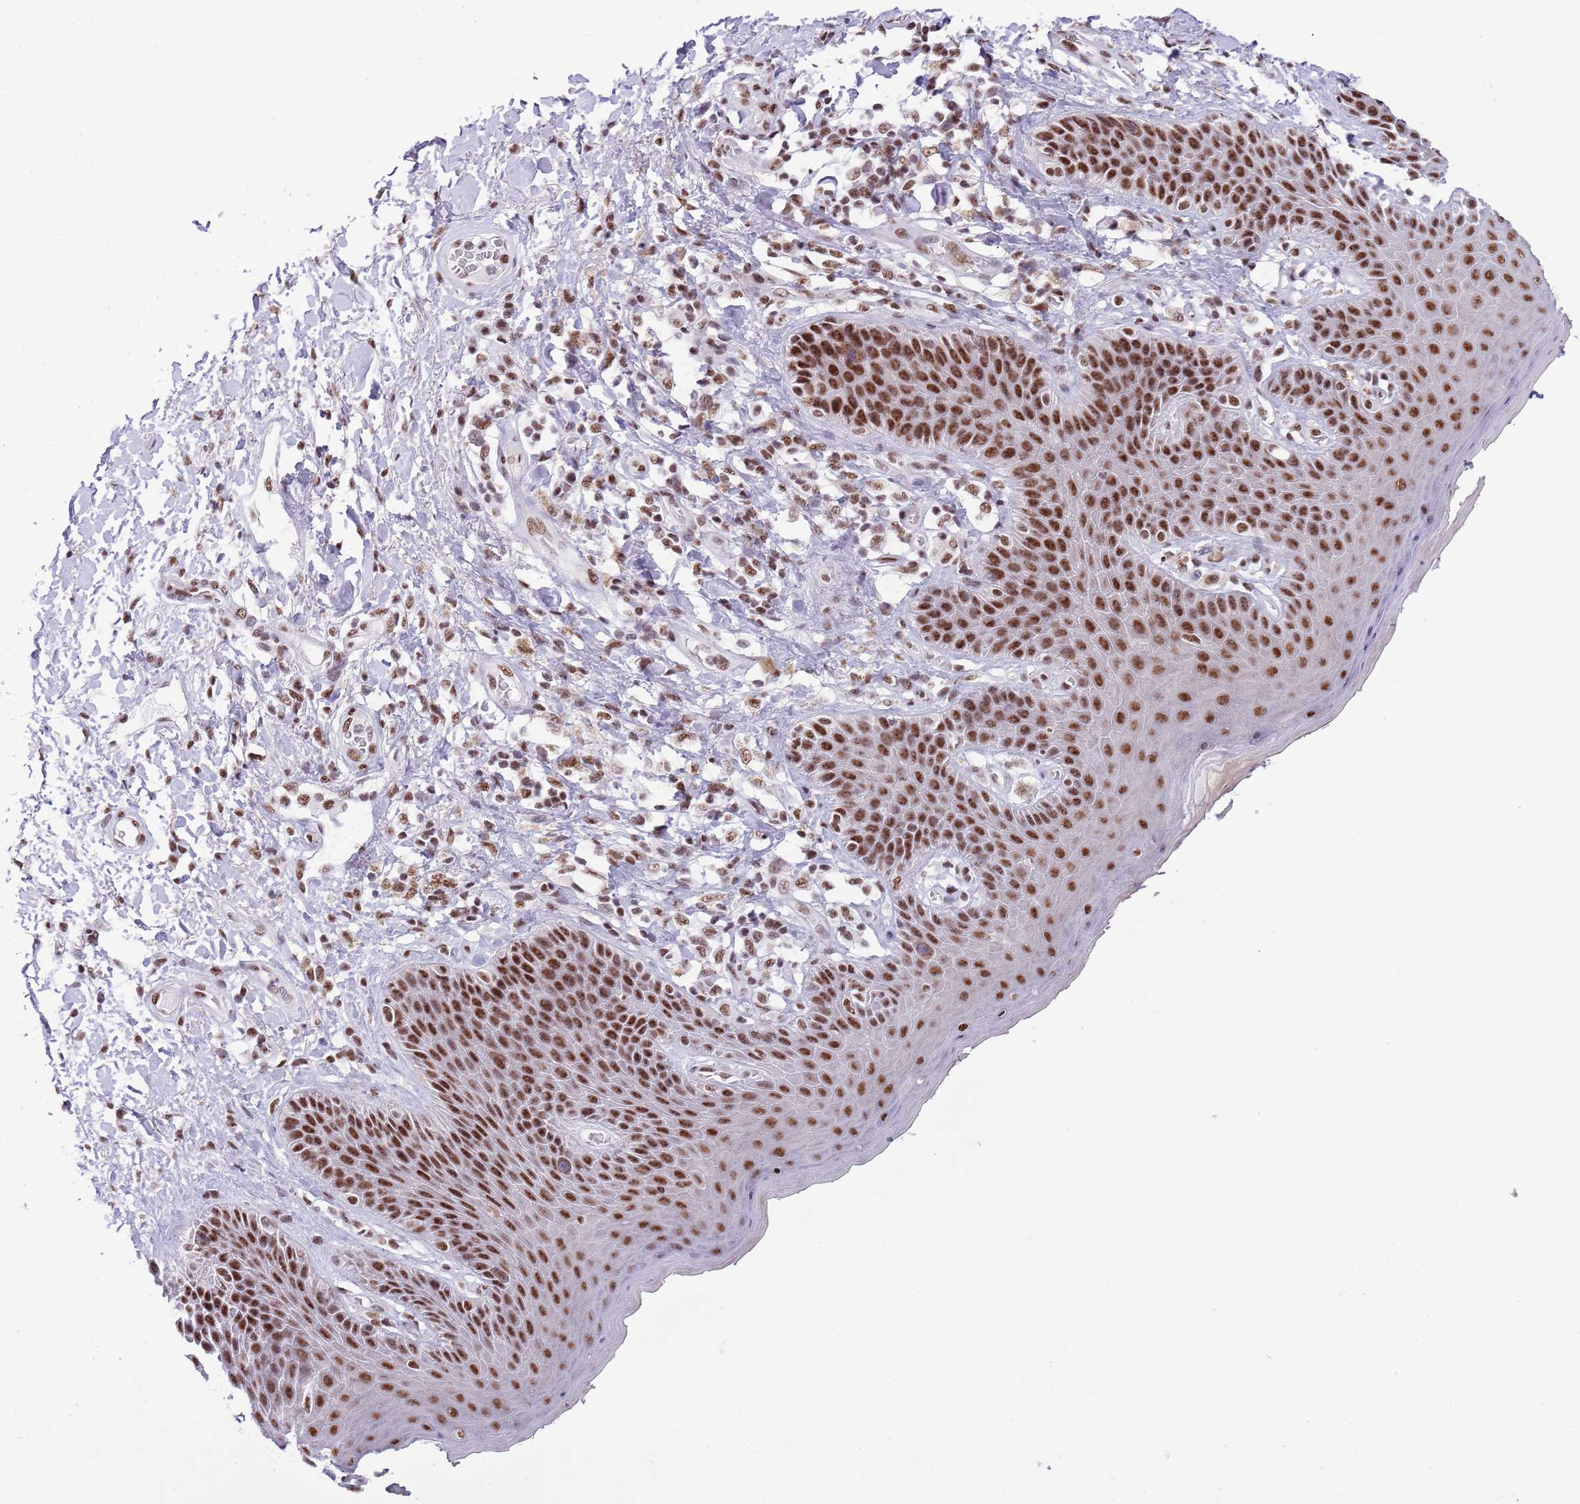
{"staining": {"intensity": "strong", "quantity": ">75%", "location": "nuclear"}, "tissue": "skin", "cell_type": "Epidermal cells", "image_type": "normal", "snomed": [{"axis": "morphology", "description": "Normal tissue, NOS"}, {"axis": "topography", "description": "Anal"}], "caption": "High-magnification brightfield microscopy of unremarkable skin stained with DAB (brown) and counterstained with hematoxylin (blue). epidermal cells exhibit strong nuclear expression is identified in about>75% of cells. (DAB (3,3'-diaminobenzidine) IHC, brown staining for protein, blue staining for nuclei).", "gene": "SF3A2", "patient": {"sex": "female", "age": 89}}